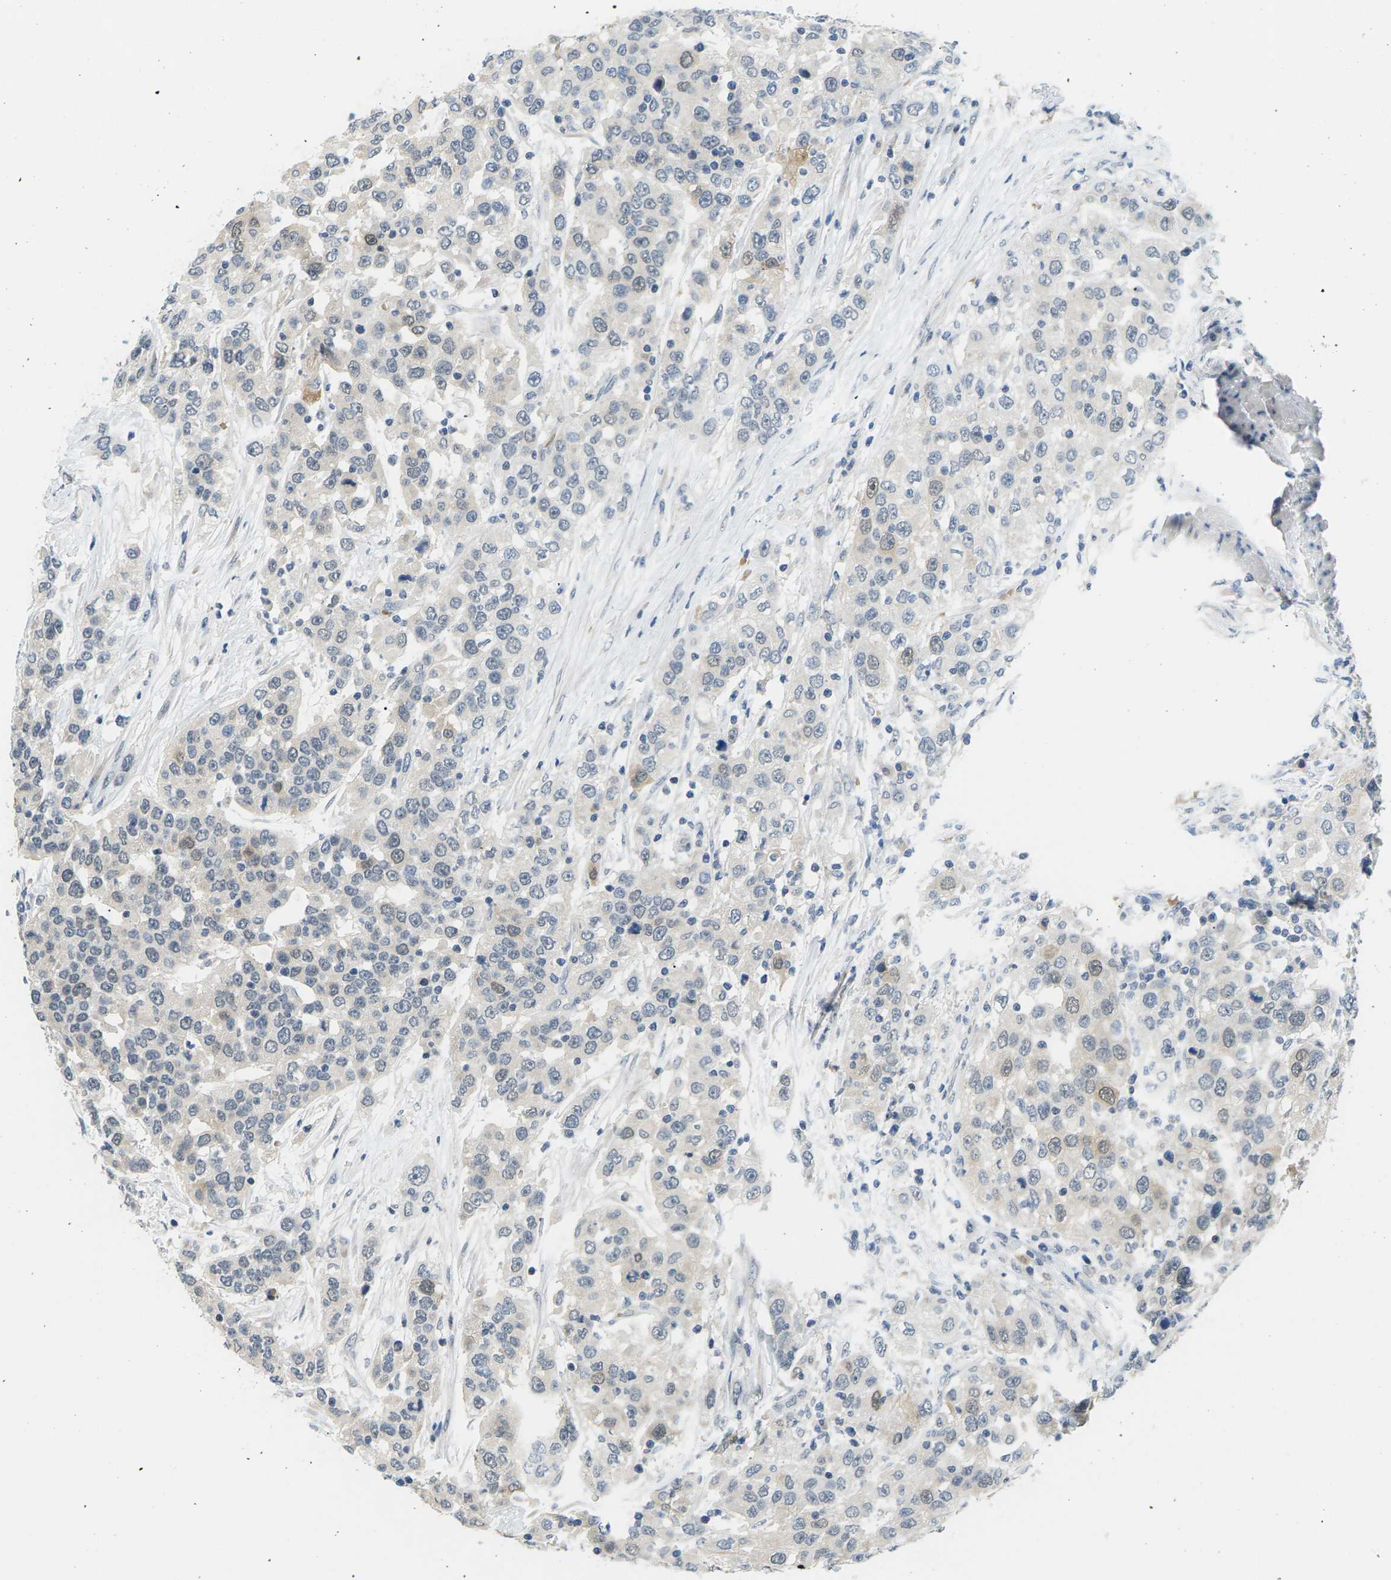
{"staining": {"intensity": "weak", "quantity": "<25%", "location": "cytoplasmic/membranous,nuclear"}, "tissue": "urothelial cancer", "cell_type": "Tumor cells", "image_type": "cancer", "snomed": [{"axis": "morphology", "description": "Urothelial carcinoma, High grade"}, {"axis": "topography", "description": "Urinary bladder"}], "caption": "Histopathology image shows no significant protein expression in tumor cells of urothelial cancer.", "gene": "PSAT1", "patient": {"sex": "female", "age": 80}}